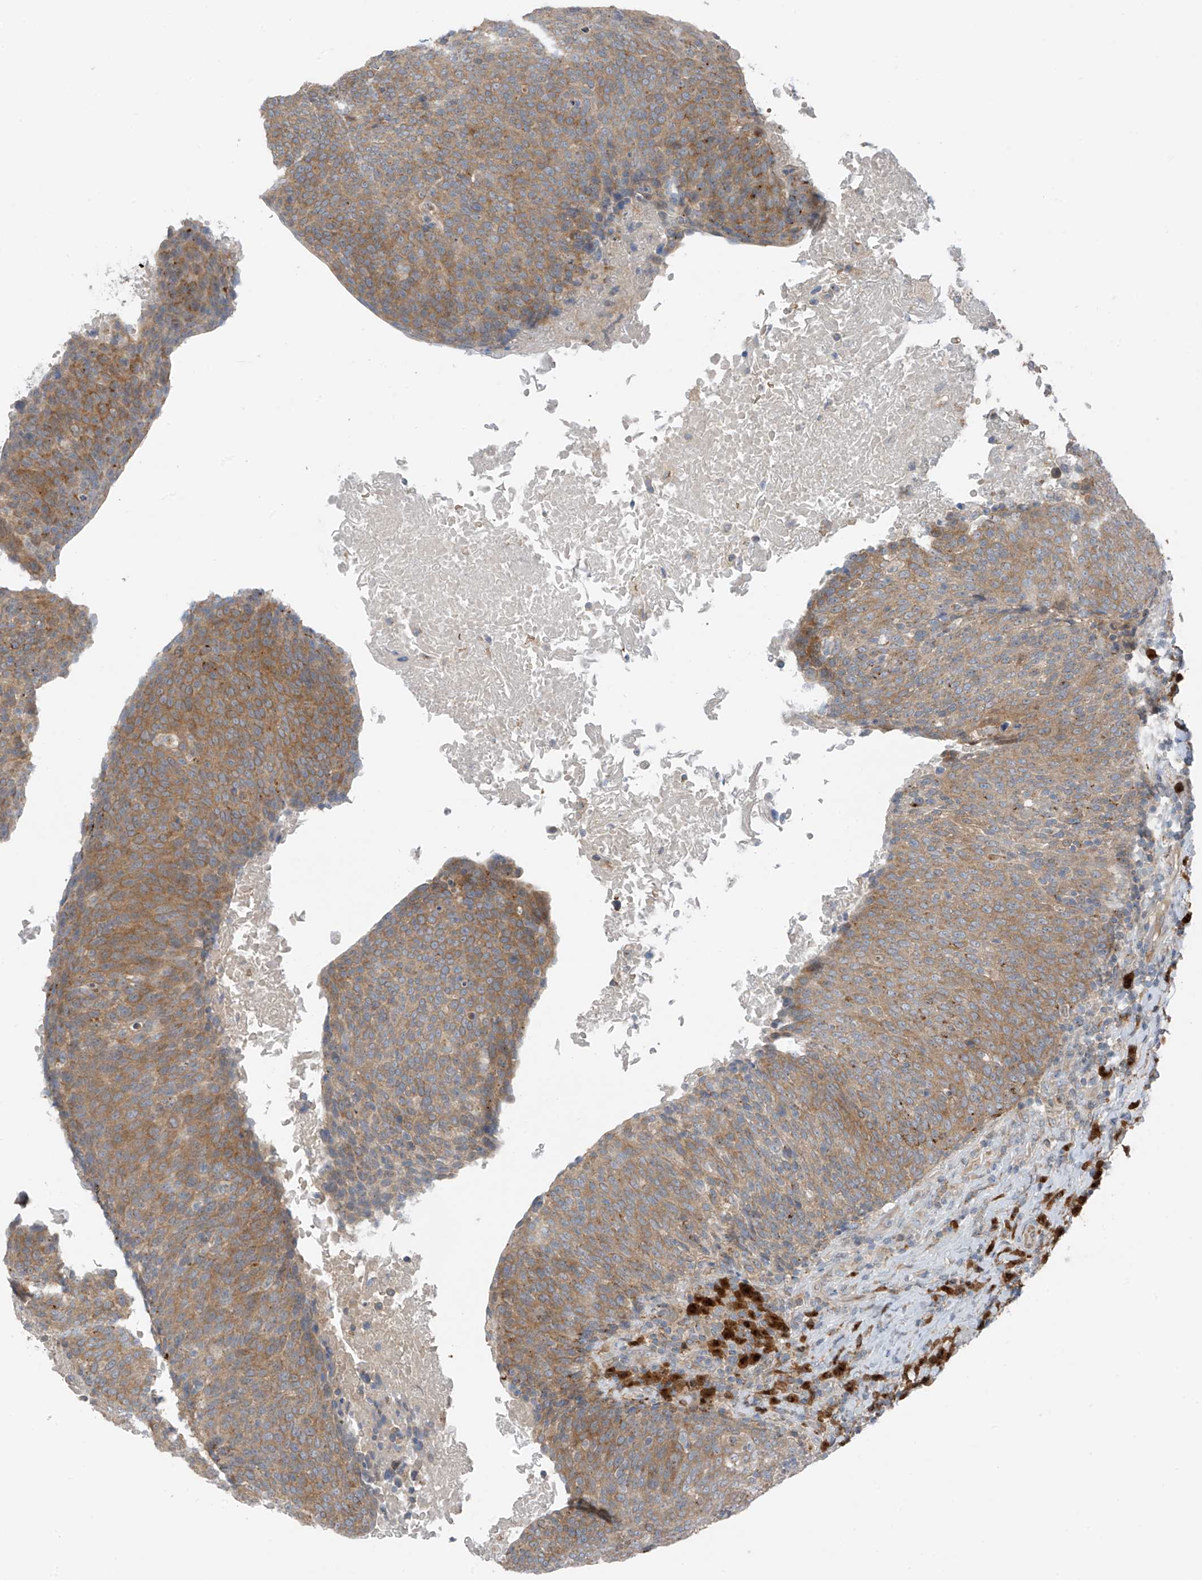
{"staining": {"intensity": "moderate", "quantity": ">75%", "location": "cytoplasmic/membranous"}, "tissue": "head and neck cancer", "cell_type": "Tumor cells", "image_type": "cancer", "snomed": [{"axis": "morphology", "description": "Squamous cell carcinoma, NOS"}, {"axis": "morphology", "description": "Squamous cell carcinoma, metastatic, NOS"}, {"axis": "topography", "description": "Lymph node"}, {"axis": "topography", "description": "Head-Neck"}], "caption": "High-magnification brightfield microscopy of squamous cell carcinoma (head and neck) stained with DAB (3,3'-diaminobenzidine) (brown) and counterstained with hematoxylin (blue). tumor cells exhibit moderate cytoplasmic/membranous positivity is seen in approximately>75% of cells.", "gene": "SLC12A6", "patient": {"sex": "male", "age": 62}}